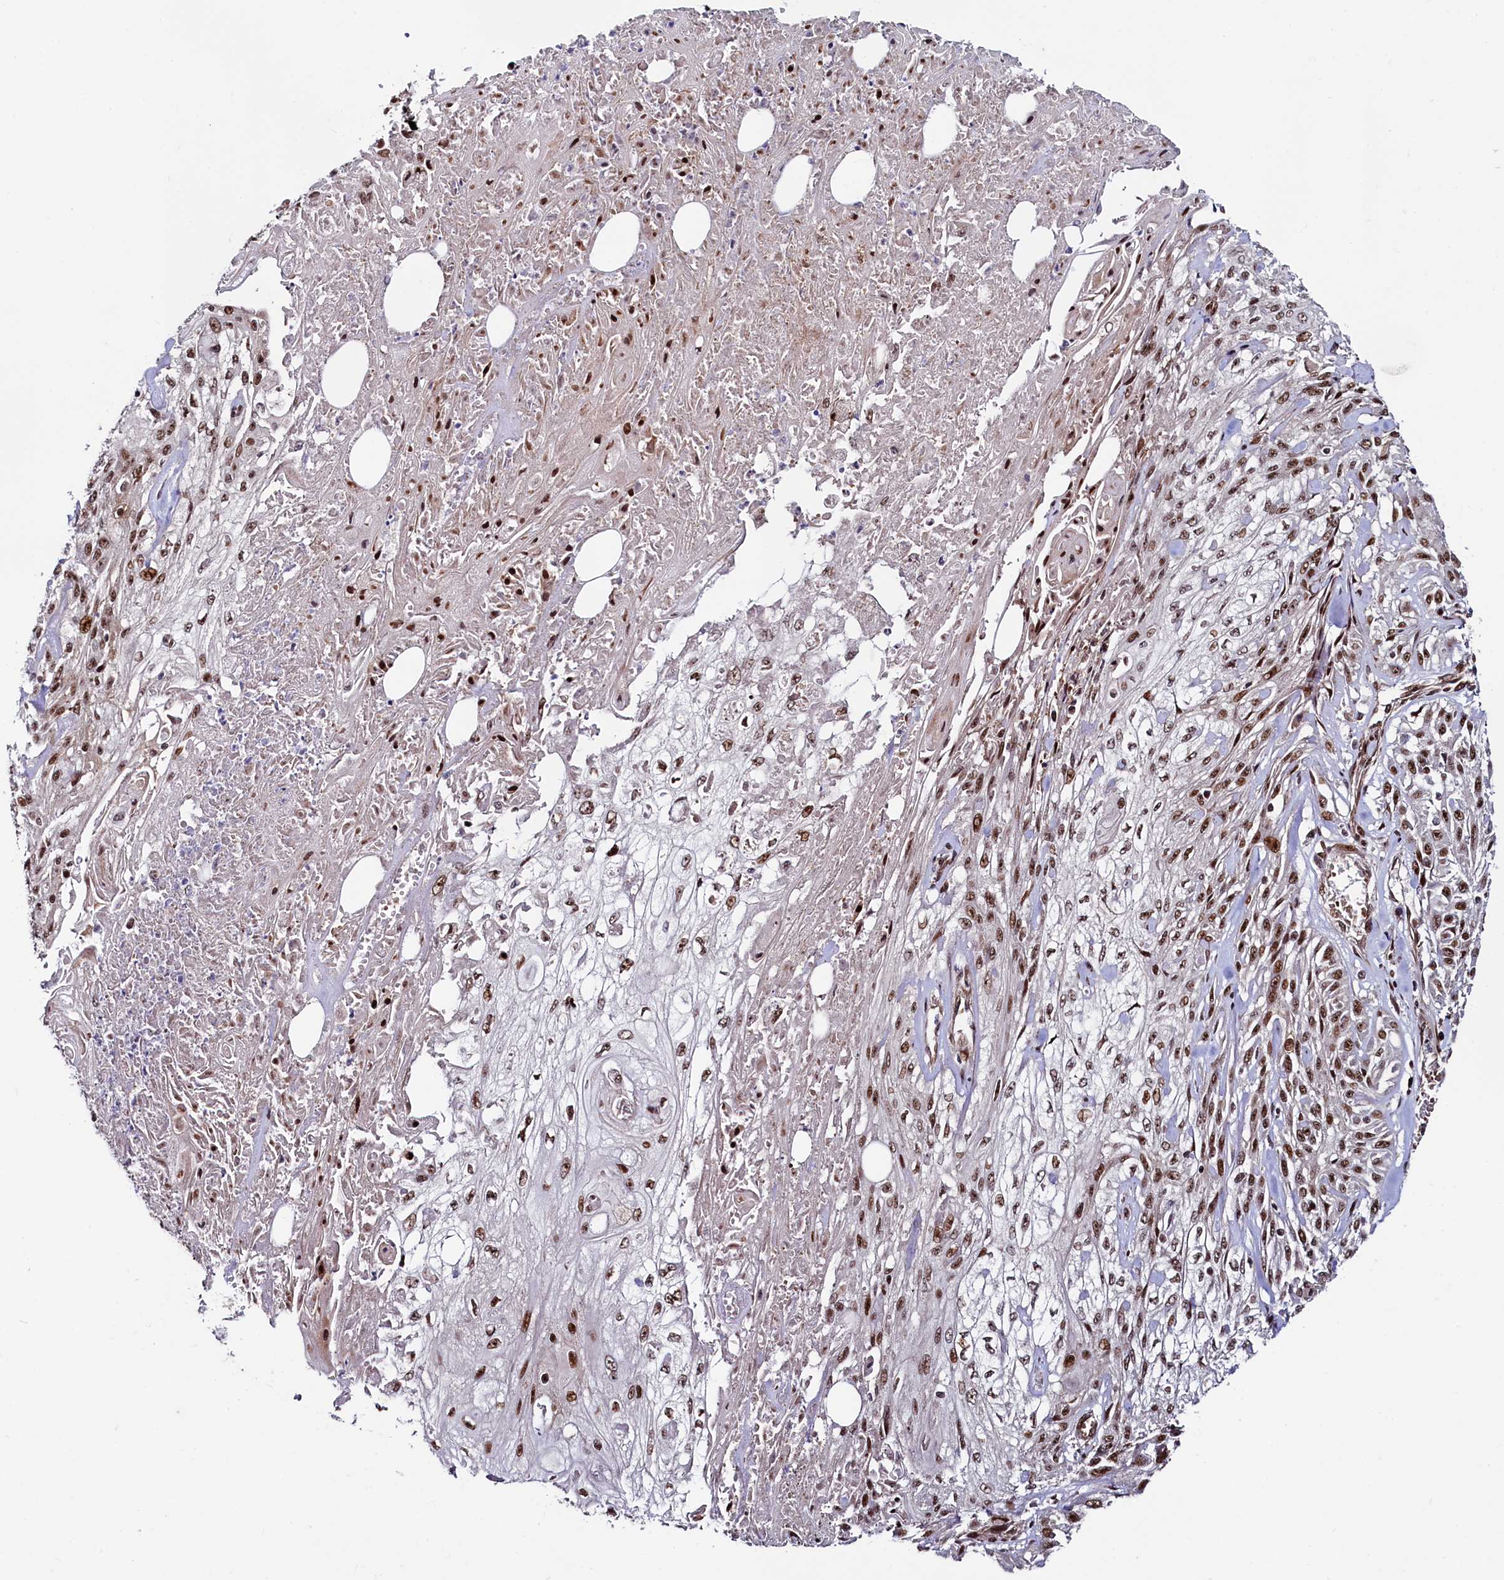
{"staining": {"intensity": "moderate", "quantity": ">75%", "location": "nuclear"}, "tissue": "skin cancer", "cell_type": "Tumor cells", "image_type": "cancer", "snomed": [{"axis": "morphology", "description": "Squamous cell carcinoma, NOS"}, {"axis": "morphology", "description": "Squamous cell carcinoma, metastatic, NOS"}, {"axis": "topography", "description": "Skin"}, {"axis": "topography", "description": "Lymph node"}], "caption": "Tumor cells exhibit moderate nuclear positivity in about >75% of cells in skin metastatic squamous cell carcinoma.", "gene": "LEO1", "patient": {"sex": "male", "age": 75}}